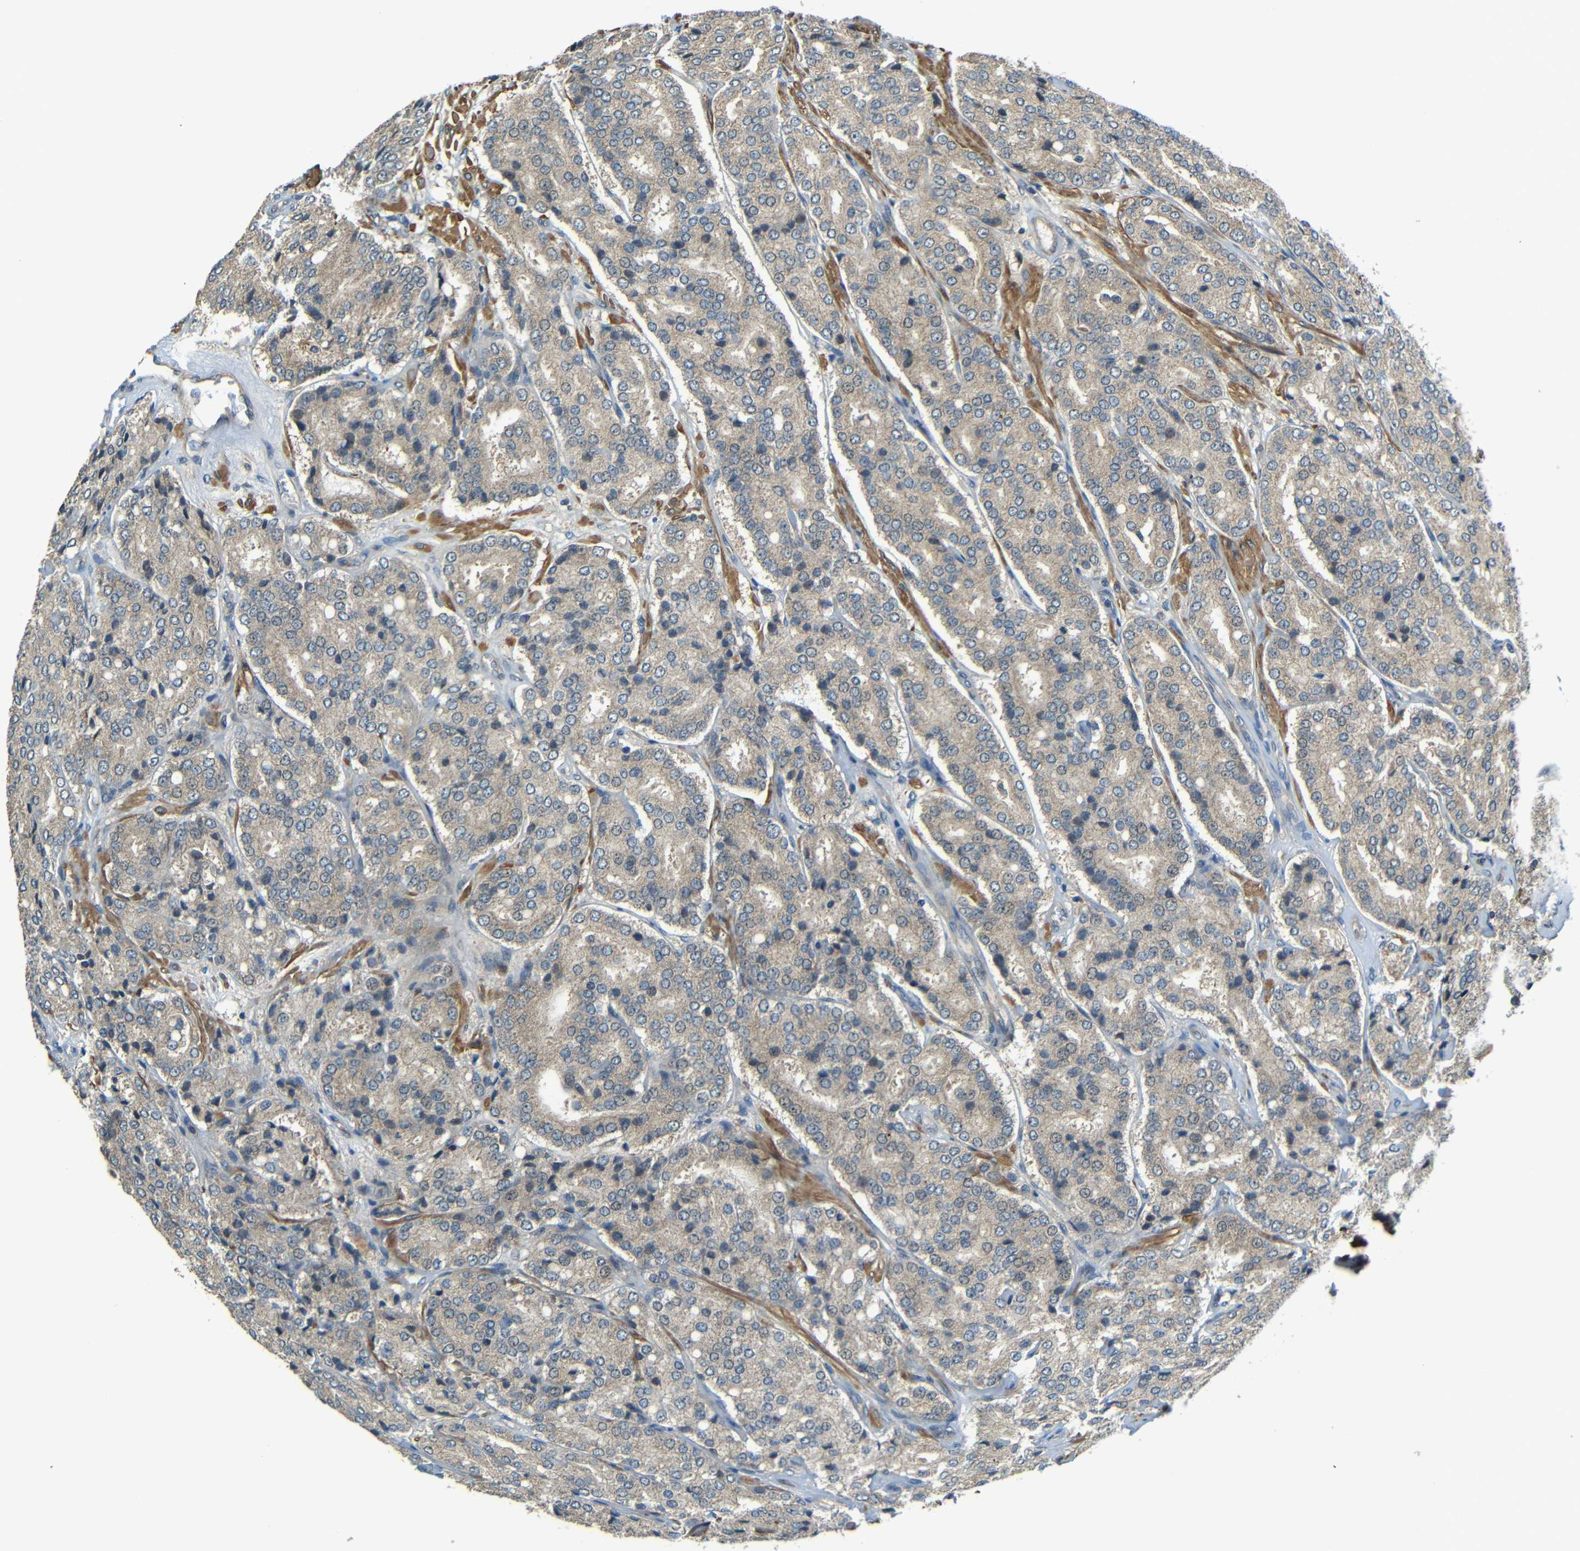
{"staining": {"intensity": "weak", "quantity": ">75%", "location": "cytoplasmic/membranous"}, "tissue": "prostate cancer", "cell_type": "Tumor cells", "image_type": "cancer", "snomed": [{"axis": "morphology", "description": "Adenocarcinoma, High grade"}, {"axis": "topography", "description": "Prostate"}], "caption": "Weak cytoplasmic/membranous expression is present in approximately >75% of tumor cells in high-grade adenocarcinoma (prostate).", "gene": "FNDC3A", "patient": {"sex": "male", "age": 65}}